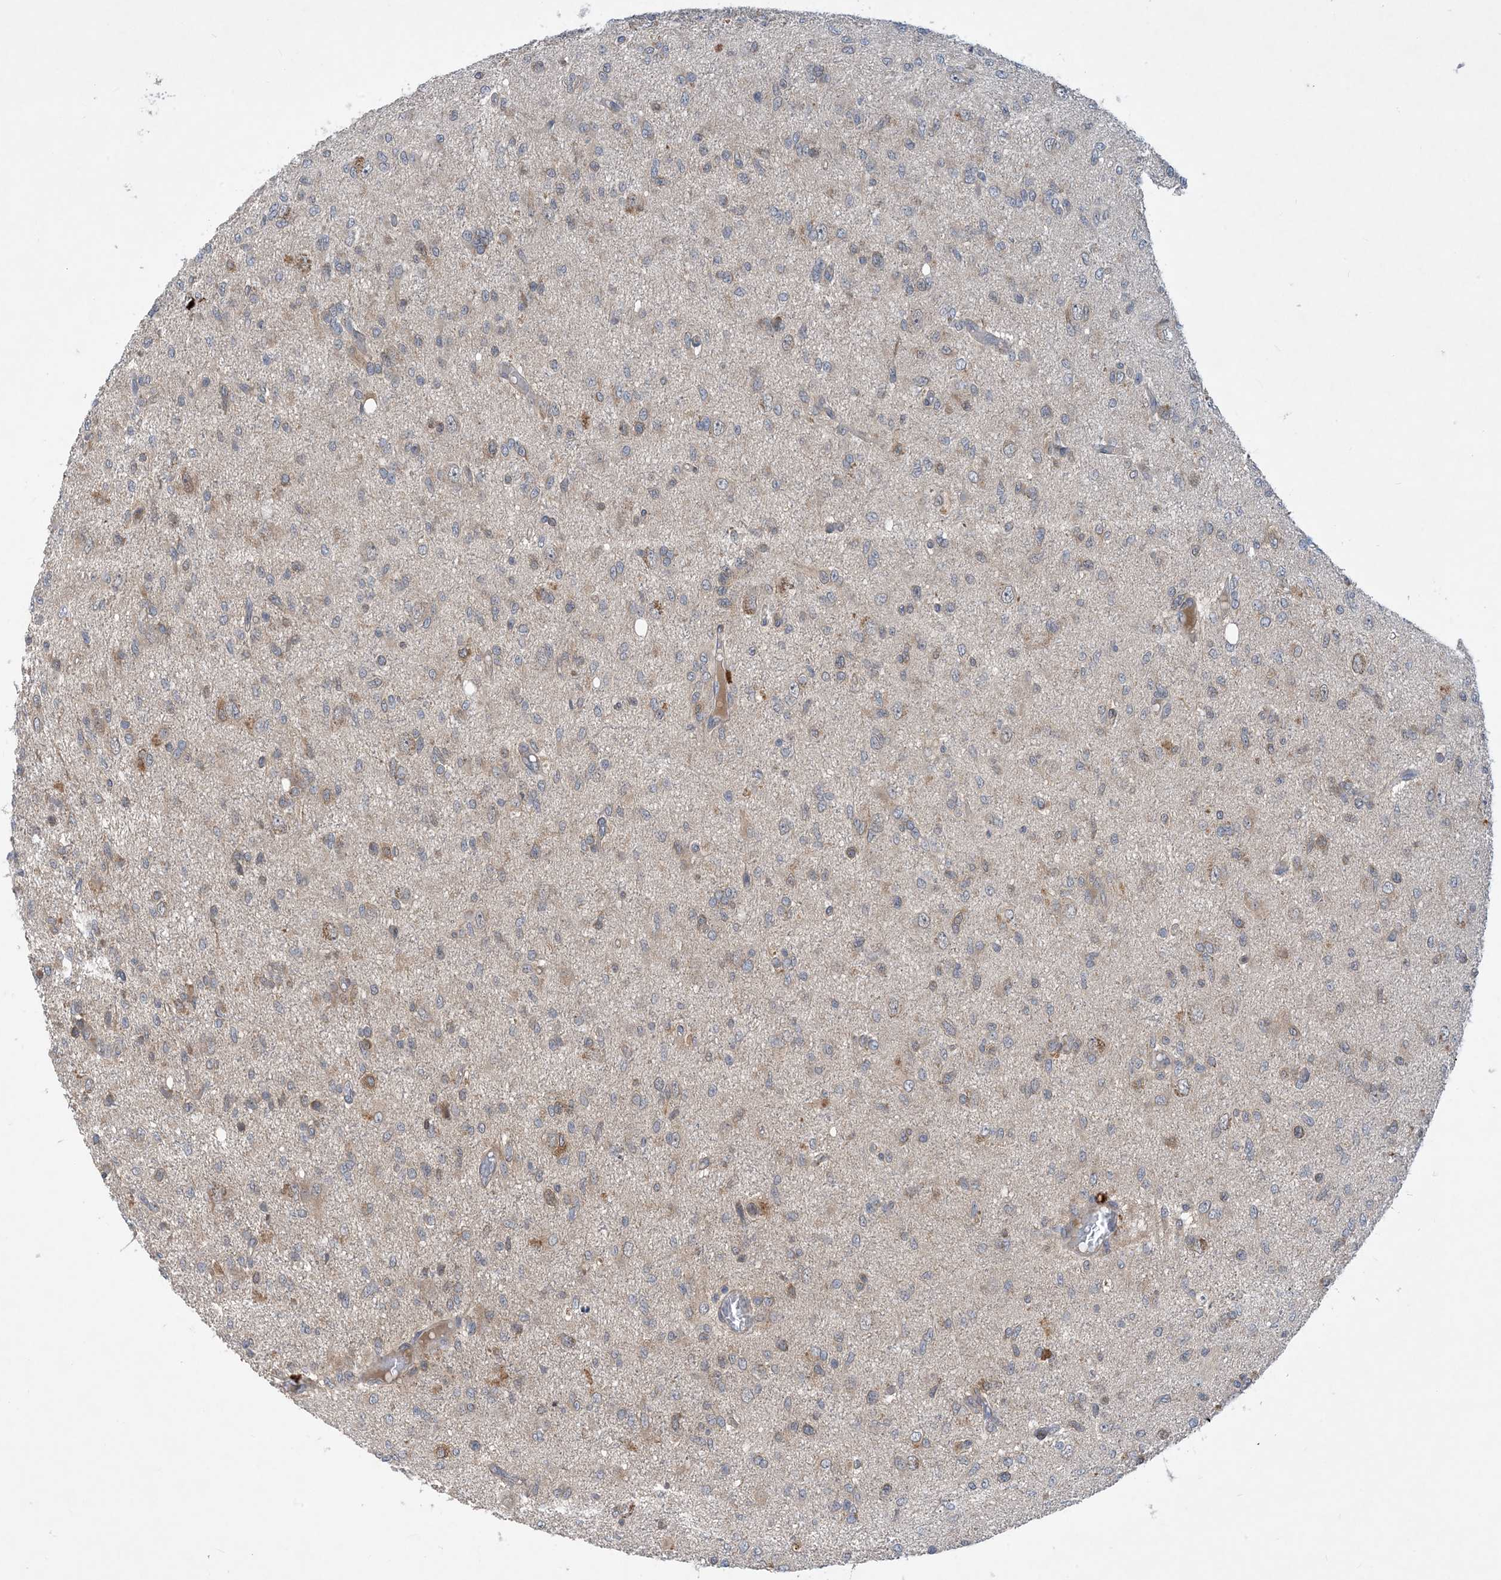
{"staining": {"intensity": "negative", "quantity": "none", "location": "none"}, "tissue": "glioma", "cell_type": "Tumor cells", "image_type": "cancer", "snomed": [{"axis": "morphology", "description": "Glioma, malignant, High grade"}, {"axis": "topography", "description": "Brain"}], "caption": "A photomicrograph of human glioma is negative for staining in tumor cells.", "gene": "PHOSPHO2", "patient": {"sex": "female", "age": 59}}